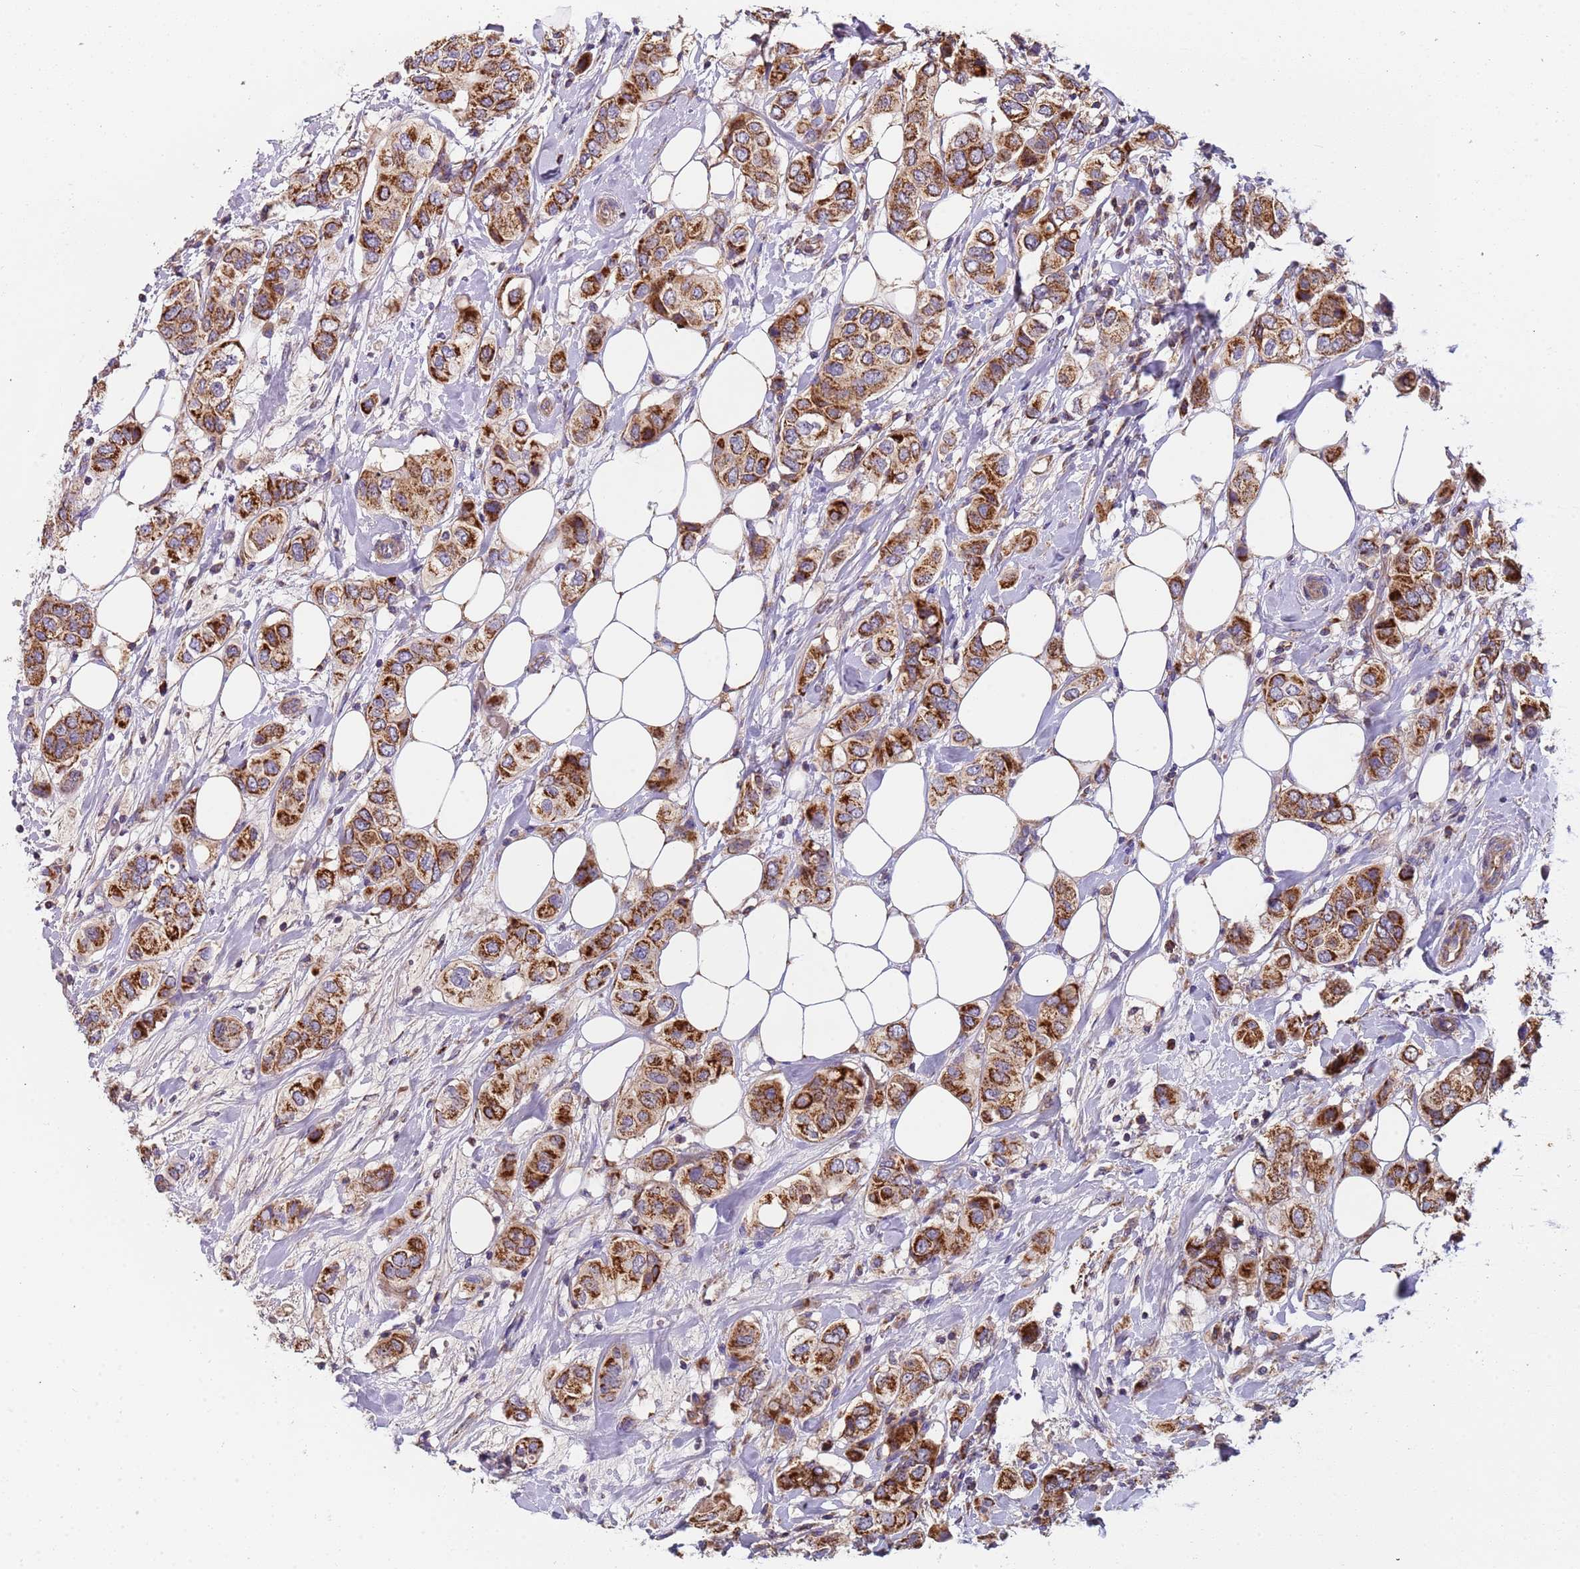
{"staining": {"intensity": "strong", "quantity": ">75%", "location": "cytoplasmic/membranous"}, "tissue": "breast cancer", "cell_type": "Tumor cells", "image_type": "cancer", "snomed": [{"axis": "morphology", "description": "Lobular carcinoma"}, {"axis": "topography", "description": "Breast"}], "caption": "Immunohistochemistry (IHC) (DAB (3,3'-diaminobenzidine)) staining of breast cancer (lobular carcinoma) displays strong cytoplasmic/membranous protein staining in approximately >75% of tumor cells. (Stains: DAB in brown, nuclei in blue, Microscopy: brightfield microscopy at high magnification).", "gene": "TMEM126A", "patient": {"sex": "female", "age": 51}}